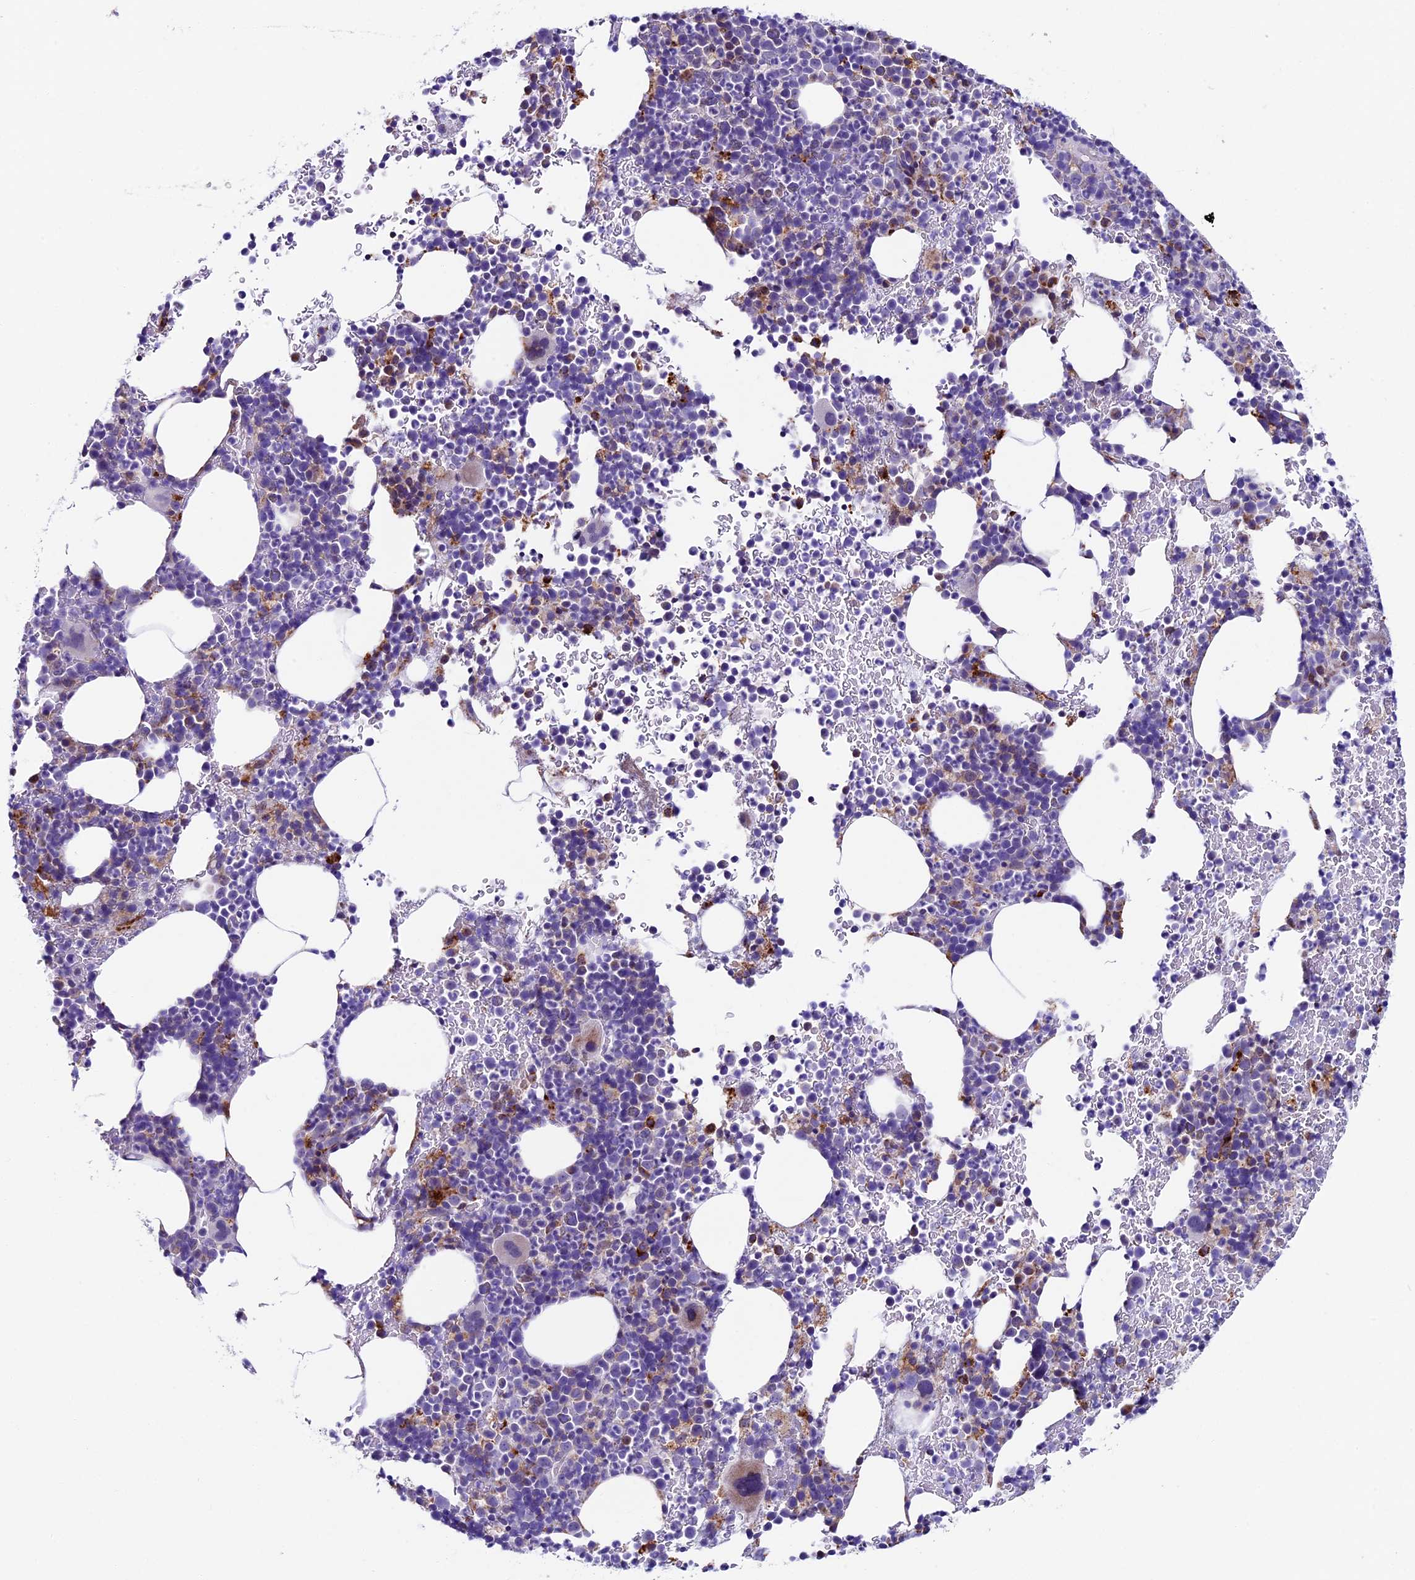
{"staining": {"intensity": "negative", "quantity": "none", "location": "none"}, "tissue": "bone marrow", "cell_type": "Hematopoietic cells", "image_type": "normal", "snomed": [{"axis": "morphology", "description": "Normal tissue, NOS"}, {"axis": "topography", "description": "Bone marrow"}], "caption": "Immunohistochemistry (IHC) of normal bone marrow demonstrates no staining in hematopoietic cells.", "gene": "IL20RA", "patient": {"sex": "female", "age": 82}}